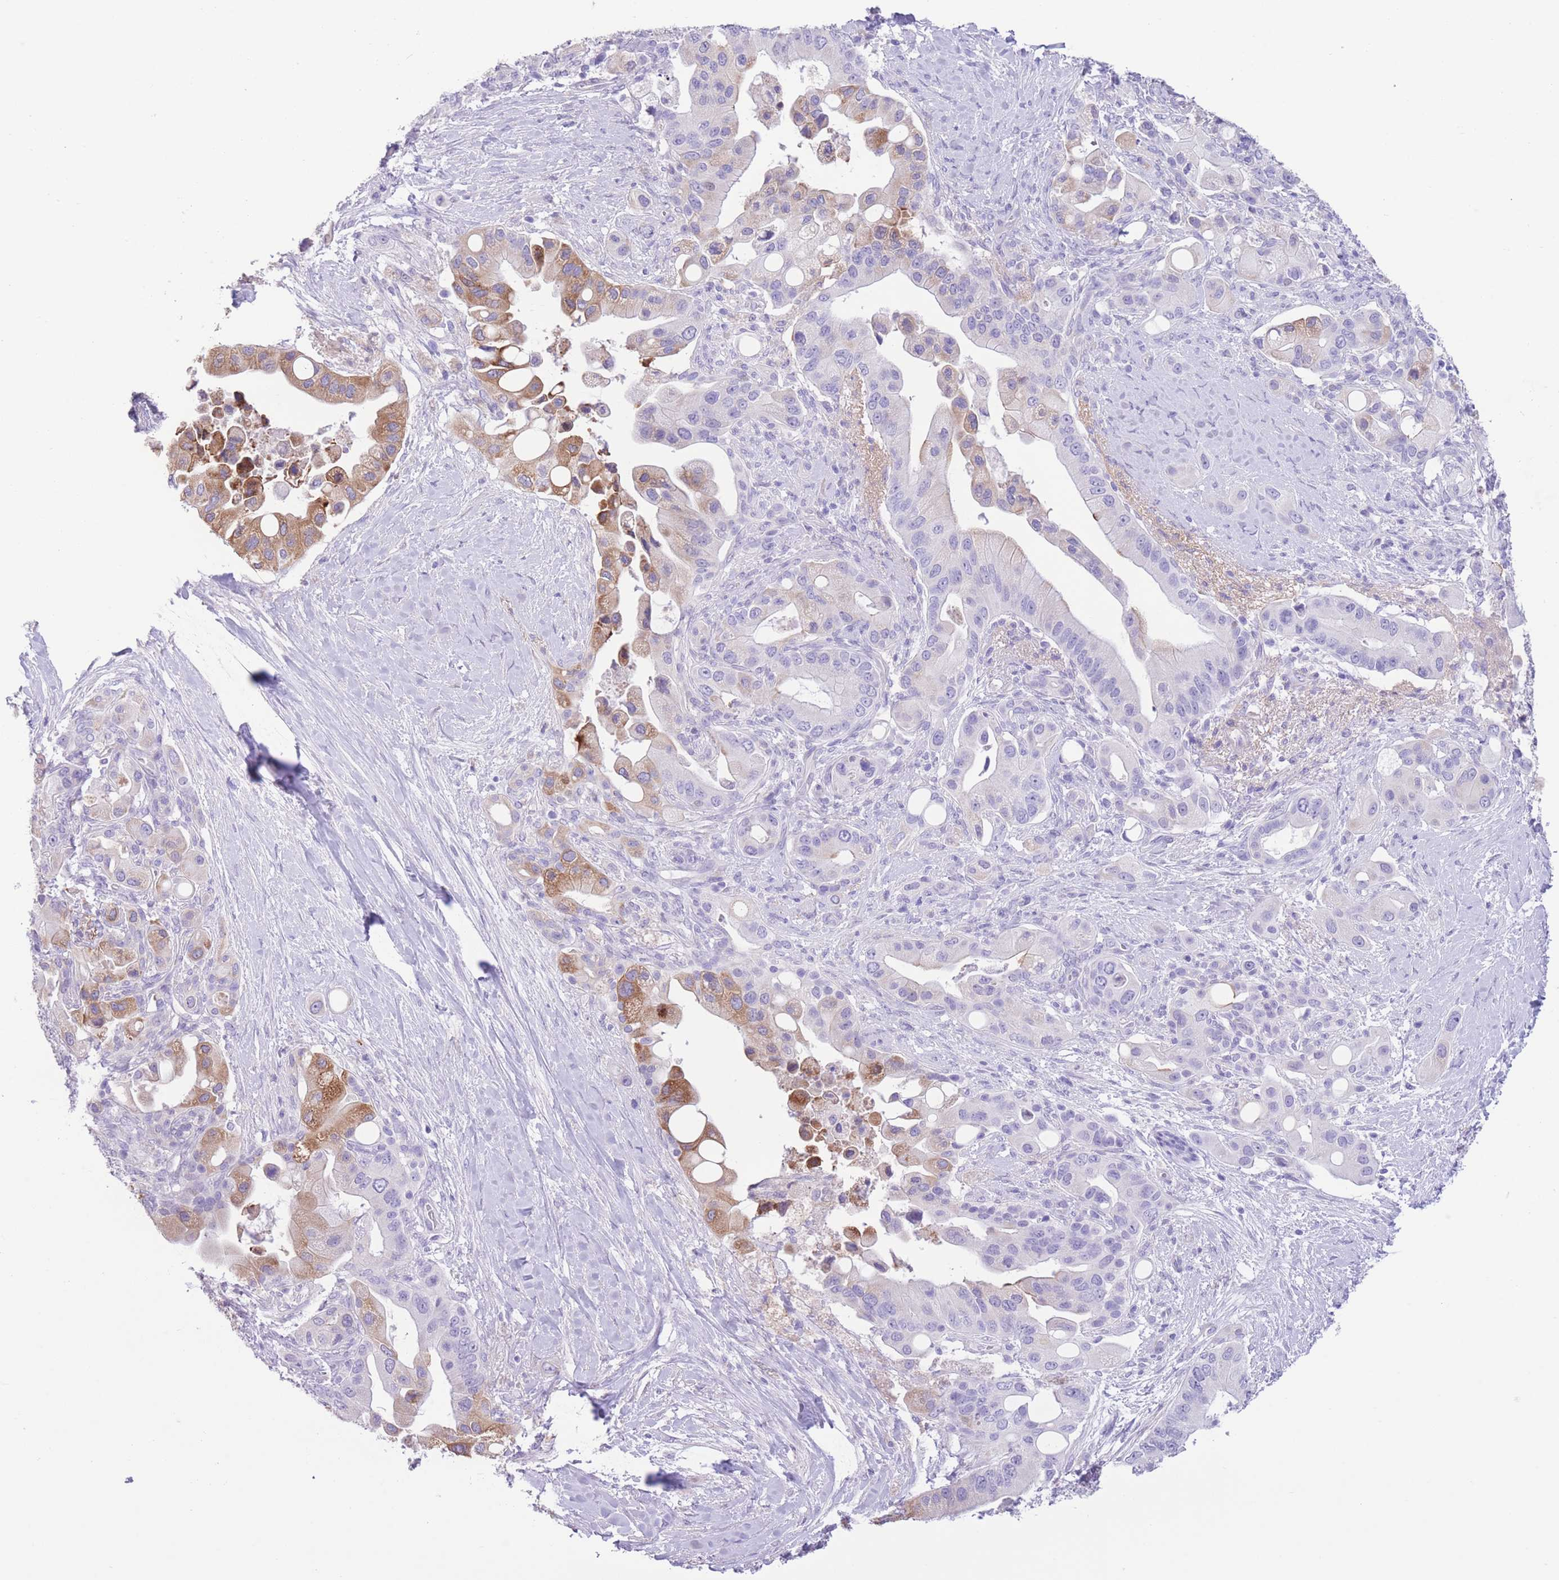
{"staining": {"intensity": "moderate", "quantity": "<25%", "location": "cytoplasmic/membranous"}, "tissue": "pancreatic cancer", "cell_type": "Tumor cells", "image_type": "cancer", "snomed": [{"axis": "morphology", "description": "Adenocarcinoma, NOS"}, {"axis": "topography", "description": "Pancreas"}], "caption": "An immunohistochemistry histopathology image of neoplastic tissue is shown. Protein staining in brown labels moderate cytoplasmic/membranous positivity in pancreatic adenocarcinoma within tumor cells. (DAB IHC, brown staining for protein, blue staining for nuclei).", "gene": "RAI2", "patient": {"sex": "male", "age": 57}}